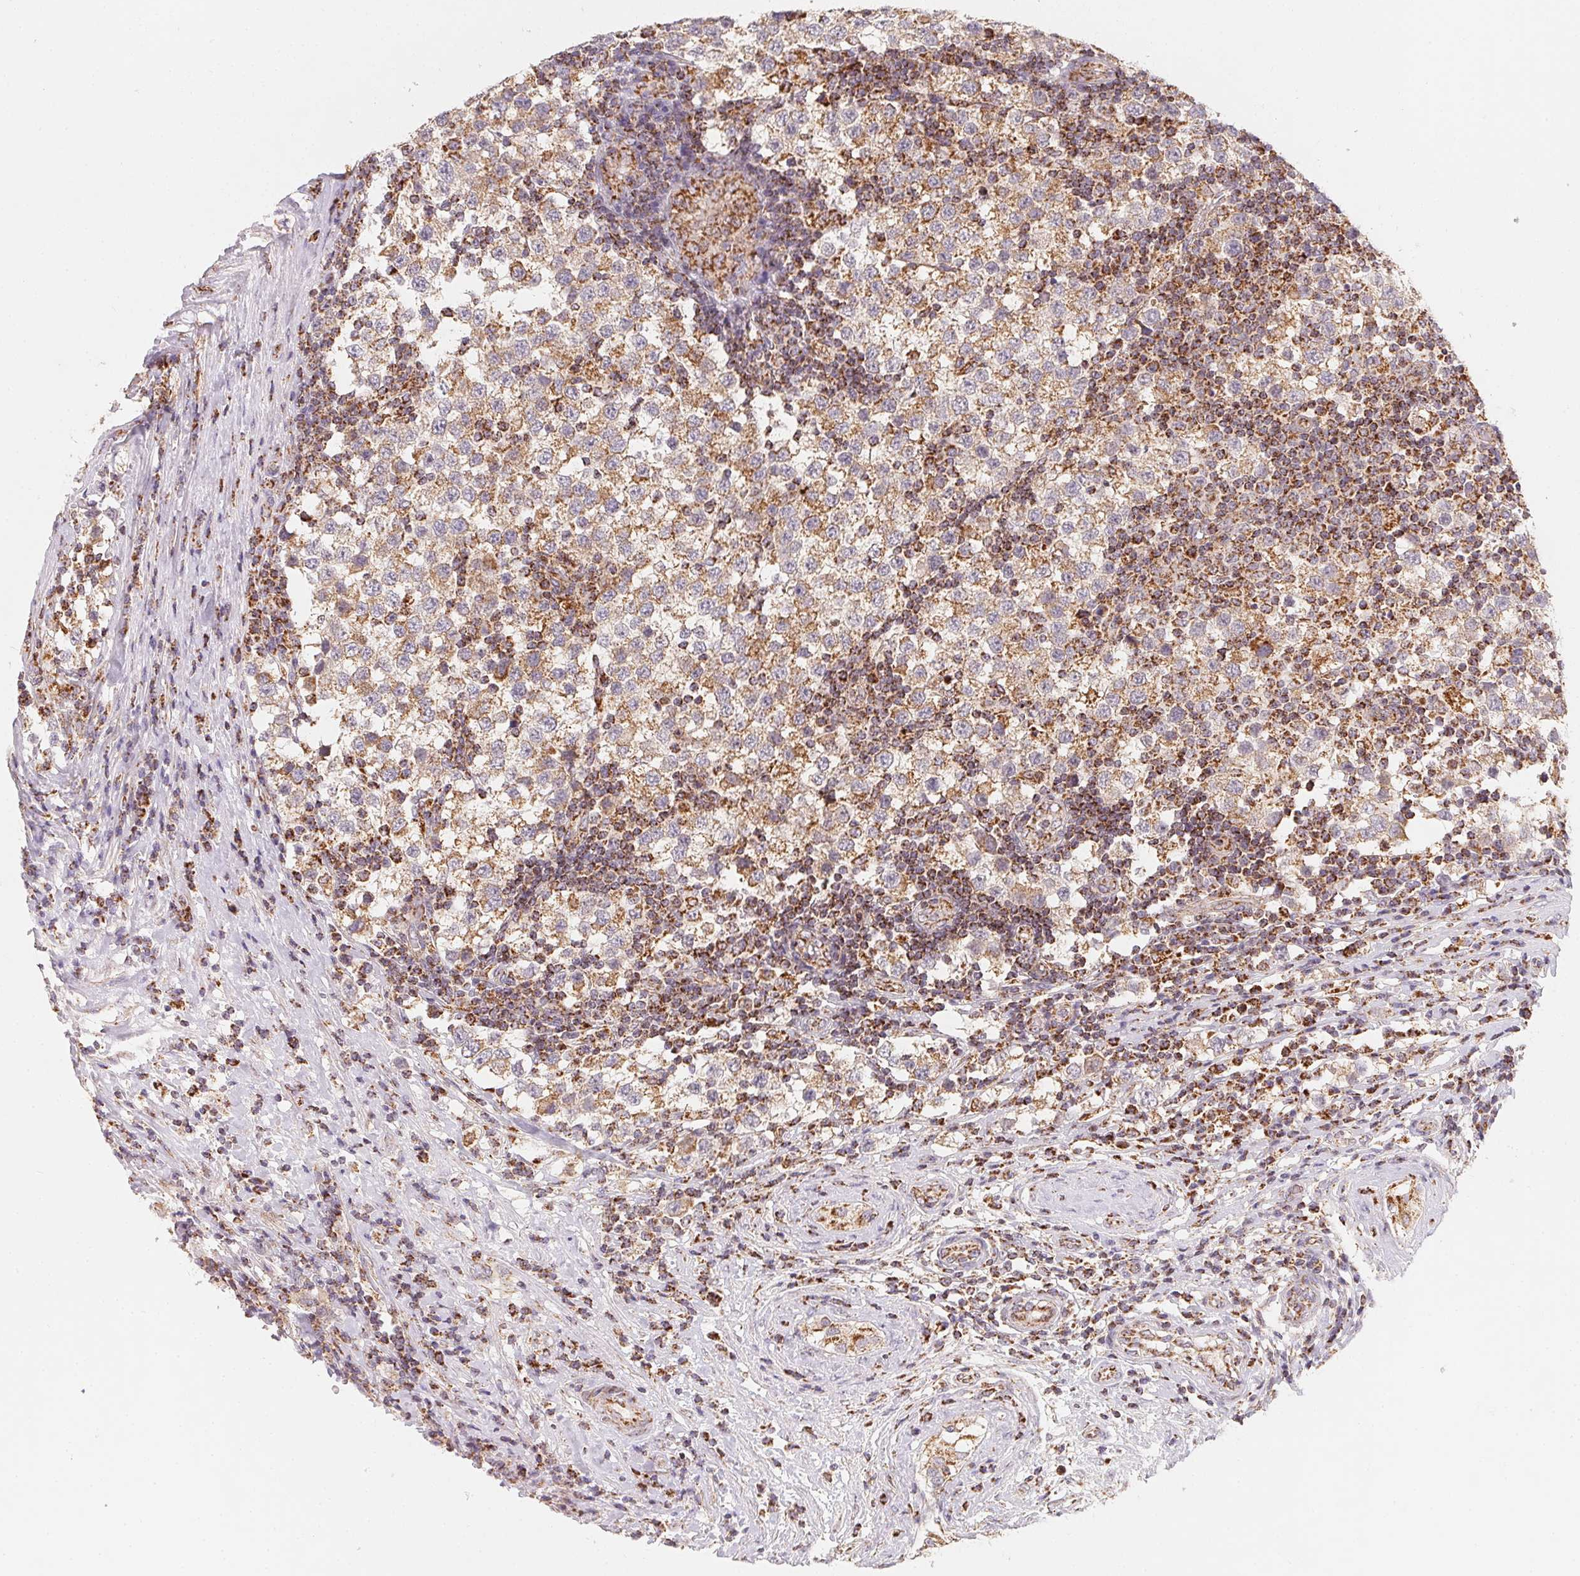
{"staining": {"intensity": "moderate", "quantity": ">75%", "location": "cytoplasmic/membranous"}, "tissue": "testis cancer", "cell_type": "Tumor cells", "image_type": "cancer", "snomed": [{"axis": "morphology", "description": "Seminoma, NOS"}, {"axis": "topography", "description": "Testis"}], "caption": "Immunohistochemical staining of testis cancer (seminoma) demonstrates moderate cytoplasmic/membranous protein expression in about >75% of tumor cells. (DAB (3,3'-diaminobenzidine) = brown stain, brightfield microscopy at high magnification).", "gene": "NDUFS6", "patient": {"sex": "male", "age": 34}}